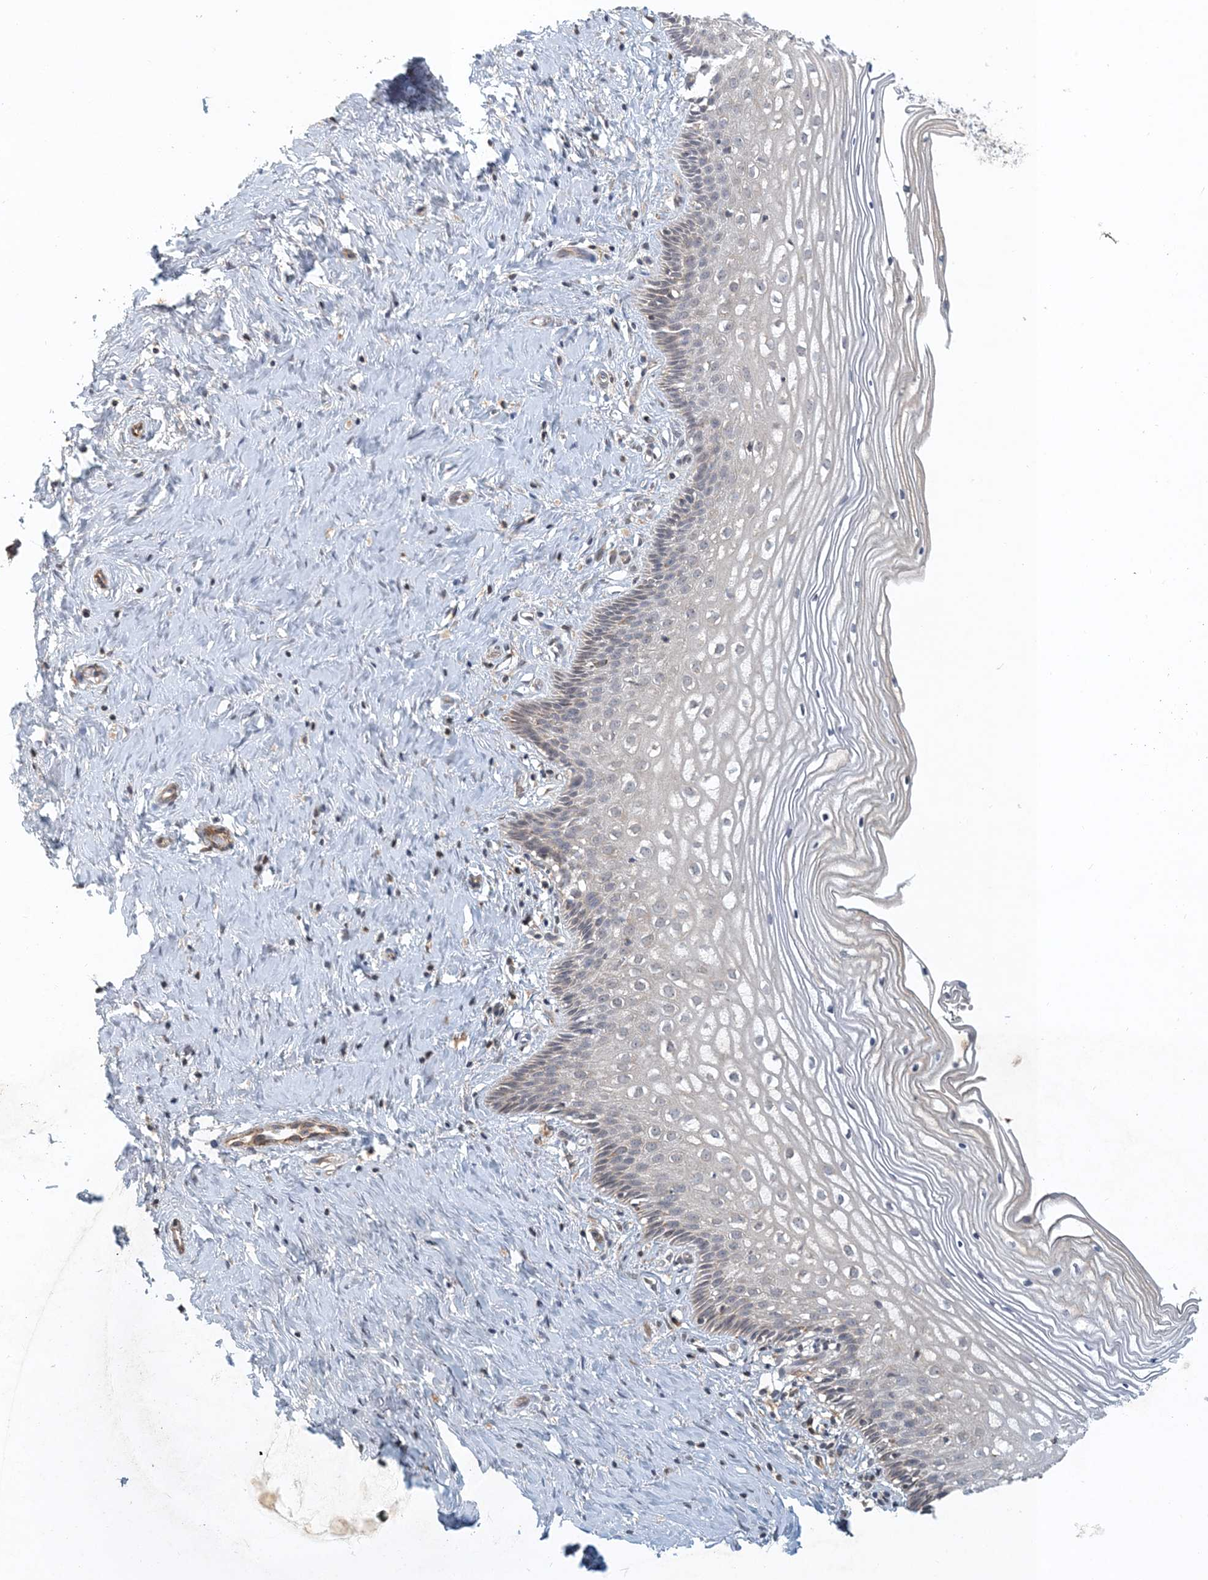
{"staining": {"intensity": "moderate", "quantity": "25%-75%", "location": "cytoplasmic/membranous"}, "tissue": "cervix", "cell_type": "Glandular cells", "image_type": "normal", "snomed": [{"axis": "morphology", "description": "Normal tissue, NOS"}, {"axis": "topography", "description": "Cervix"}], "caption": "A medium amount of moderate cytoplasmic/membranous positivity is seen in approximately 25%-75% of glandular cells in normal cervix.", "gene": "ZBTB3", "patient": {"sex": "female", "age": 33}}